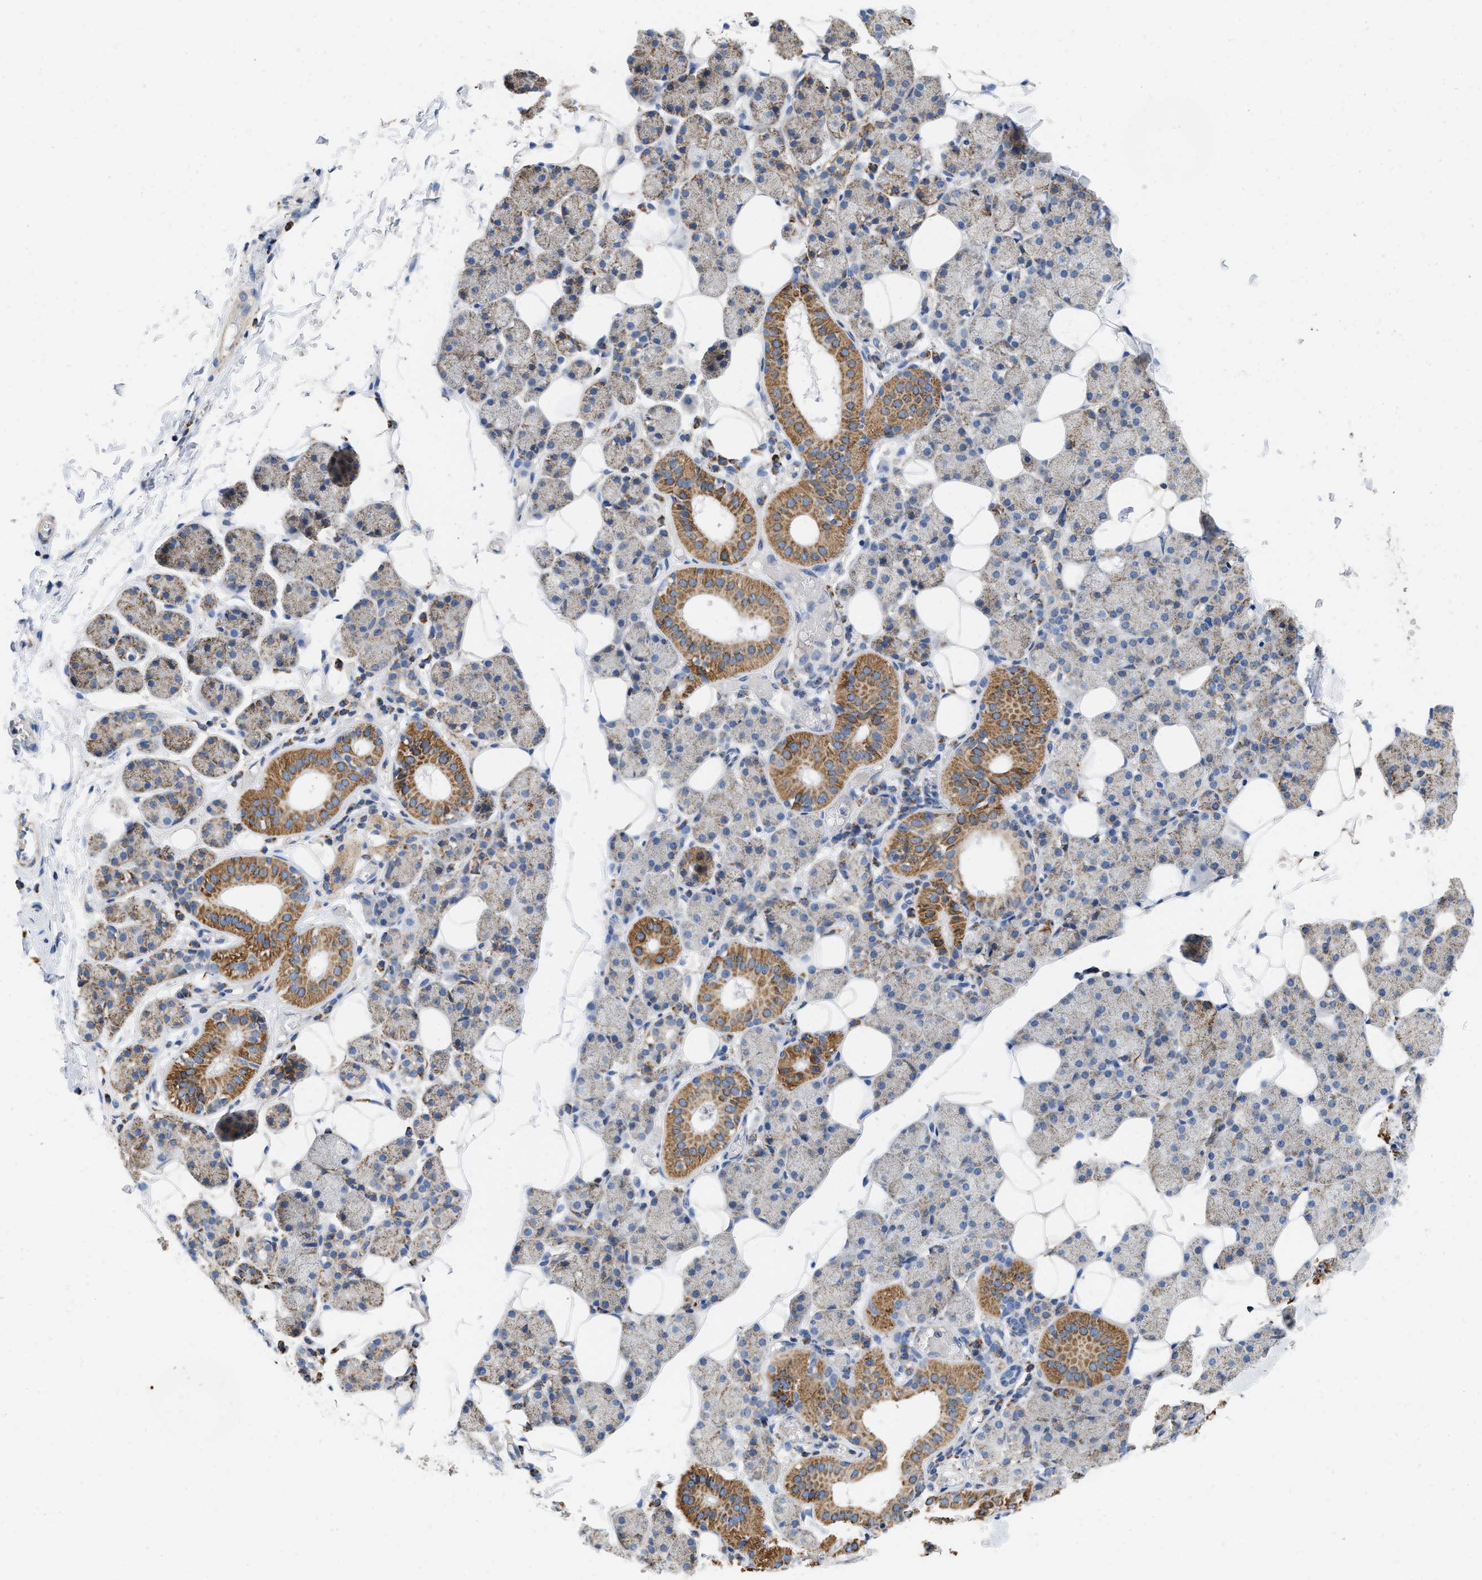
{"staining": {"intensity": "strong", "quantity": "25%-75%", "location": "cytoplasmic/membranous"}, "tissue": "salivary gland", "cell_type": "Glandular cells", "image_type": "normal", "snomed": [{"axis": "morphology", "description": "Normal tissue, NOS"}, {"axis": "topography", "description": "Salivary gland"}], "caption": "IHC histopathology image of normal human salivary gland stained for a protein (brown), which displays high levels of strong cytoplasmic/membranous expression in about 25%-75% of glandular cells.", "gene": "GRB10", "patient": {"sex": "female", "age": 33}}